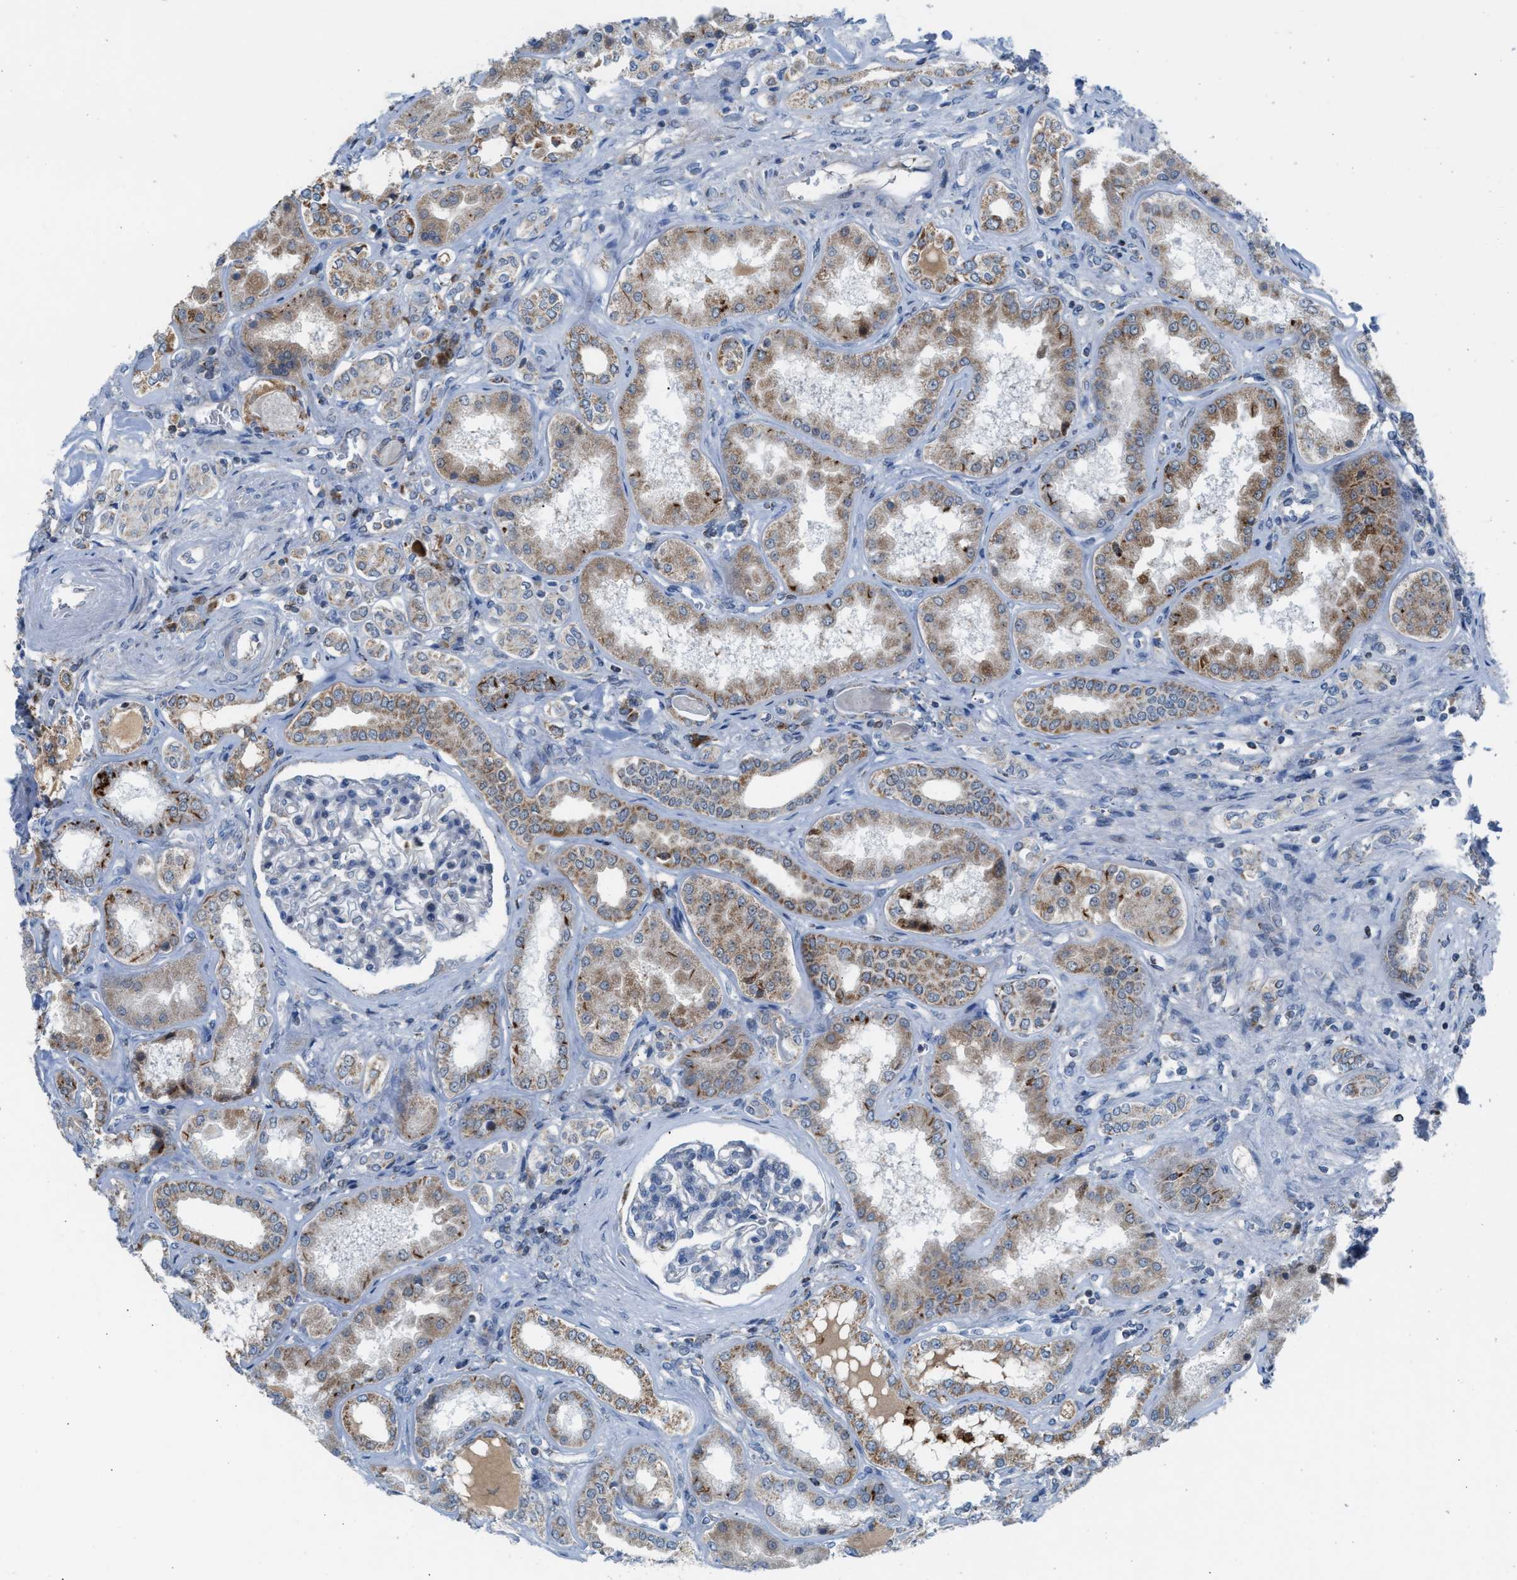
{"staining": {"intensity": "moderate", "quantity": "<25%", "location": "cytoplasmic/membranous"}, "tissue": "kidney", "cell_type": "Cells in glomeruli", "image_type": "normal", "snomed": [{"axis": "morphology", "description": "Normal tissue, NOS"}, {"axis": "topography", "description": "Kidney"}], "caption": "The micrograph shows immunohistochemical staining of benign kidney. There is moderate cytoplasmic/membranous expression is appreciated in approximately <25% of cells in glomeruli.", "gene": "PMPCA", "patient": {"sex": "female", "age": 56}}